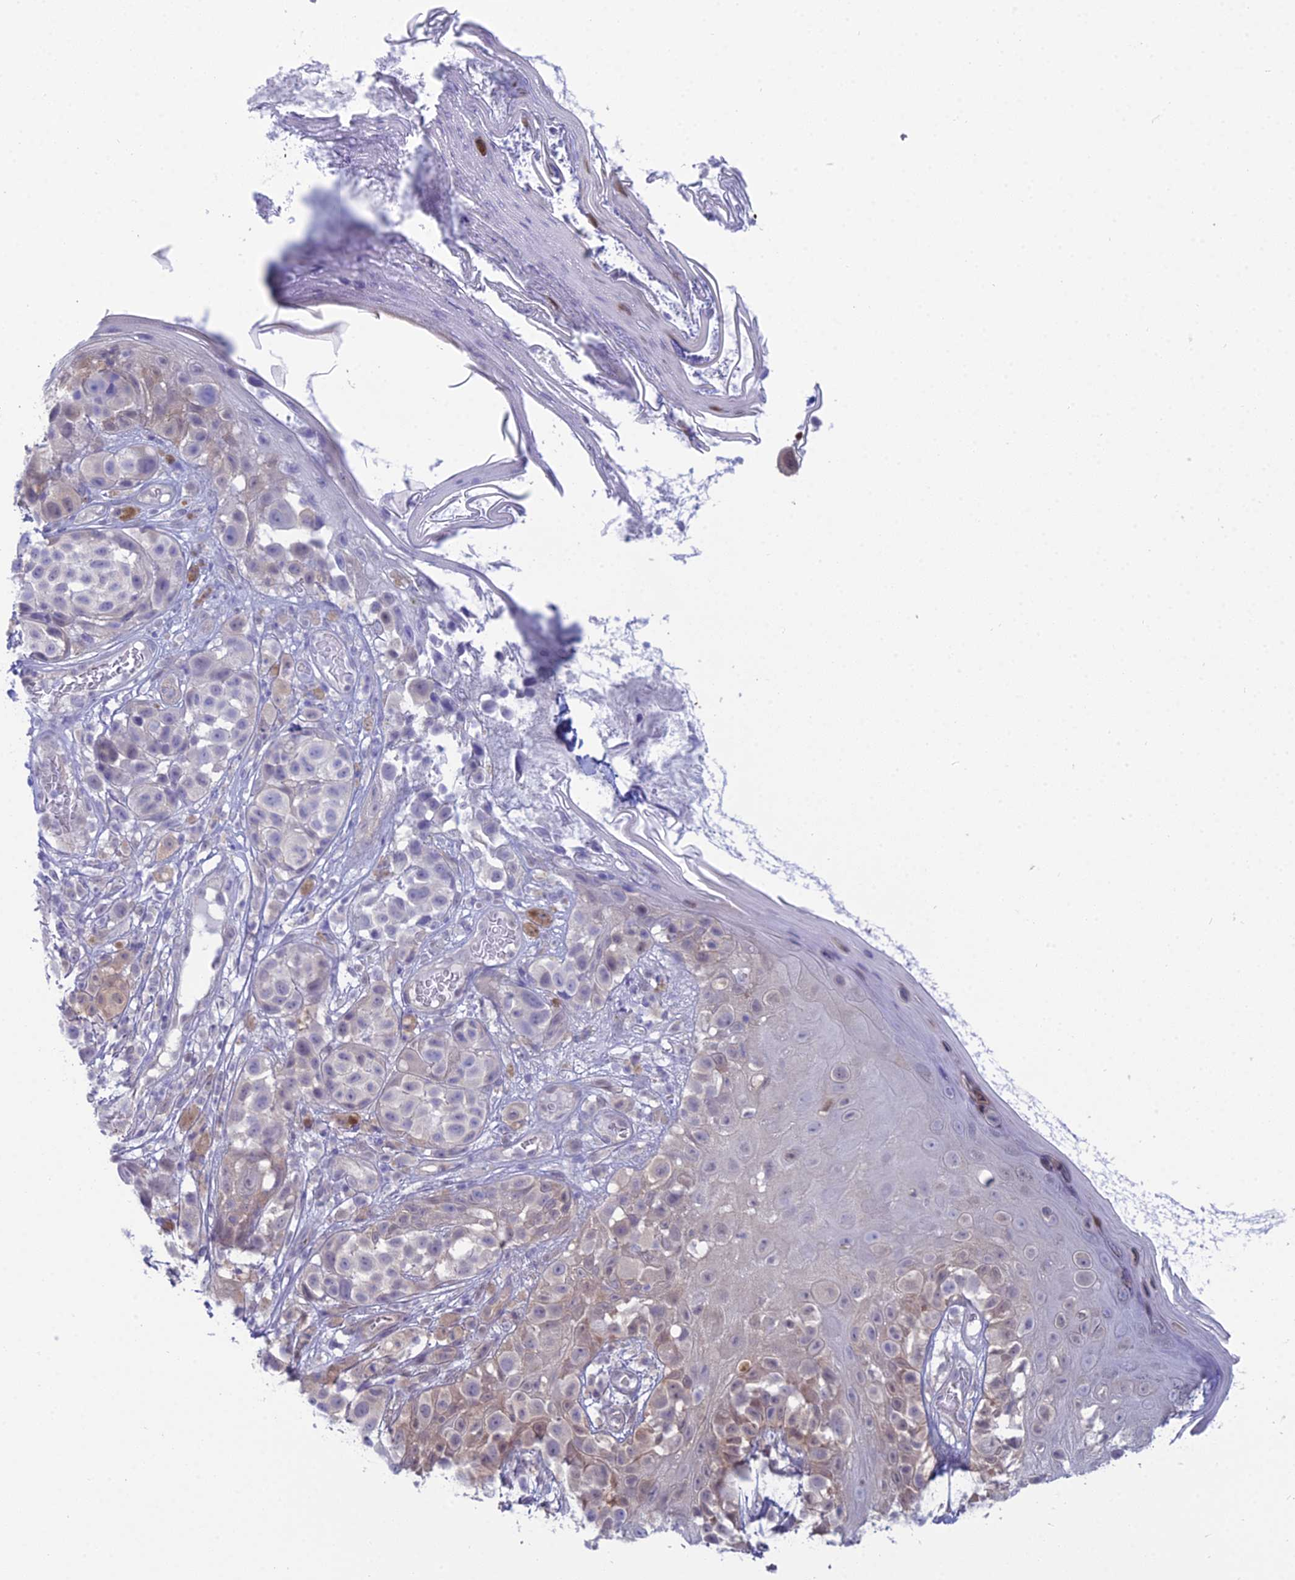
{"staining": {"intensity": "negative", "quantity": "none", "location": "none"}, "tissue": "melanoma", "cell_type": "Tumor cells", "image_type": "cancer", "snomed": [{"axis": "morphology", "description": "Malignant melanoma, NOS"}, {"axis": "topography", "description": "Skin"}], "caption": "Immunohistochemistry (IHC) photomicrograph of neoplastic tissue: melanoma stained with DAB shows no significant protein positivity in tumor cells. Nuclei are stained in blue.", "gene": "GNPNAT1", "patient": {"sex": "male", "age": 38}}